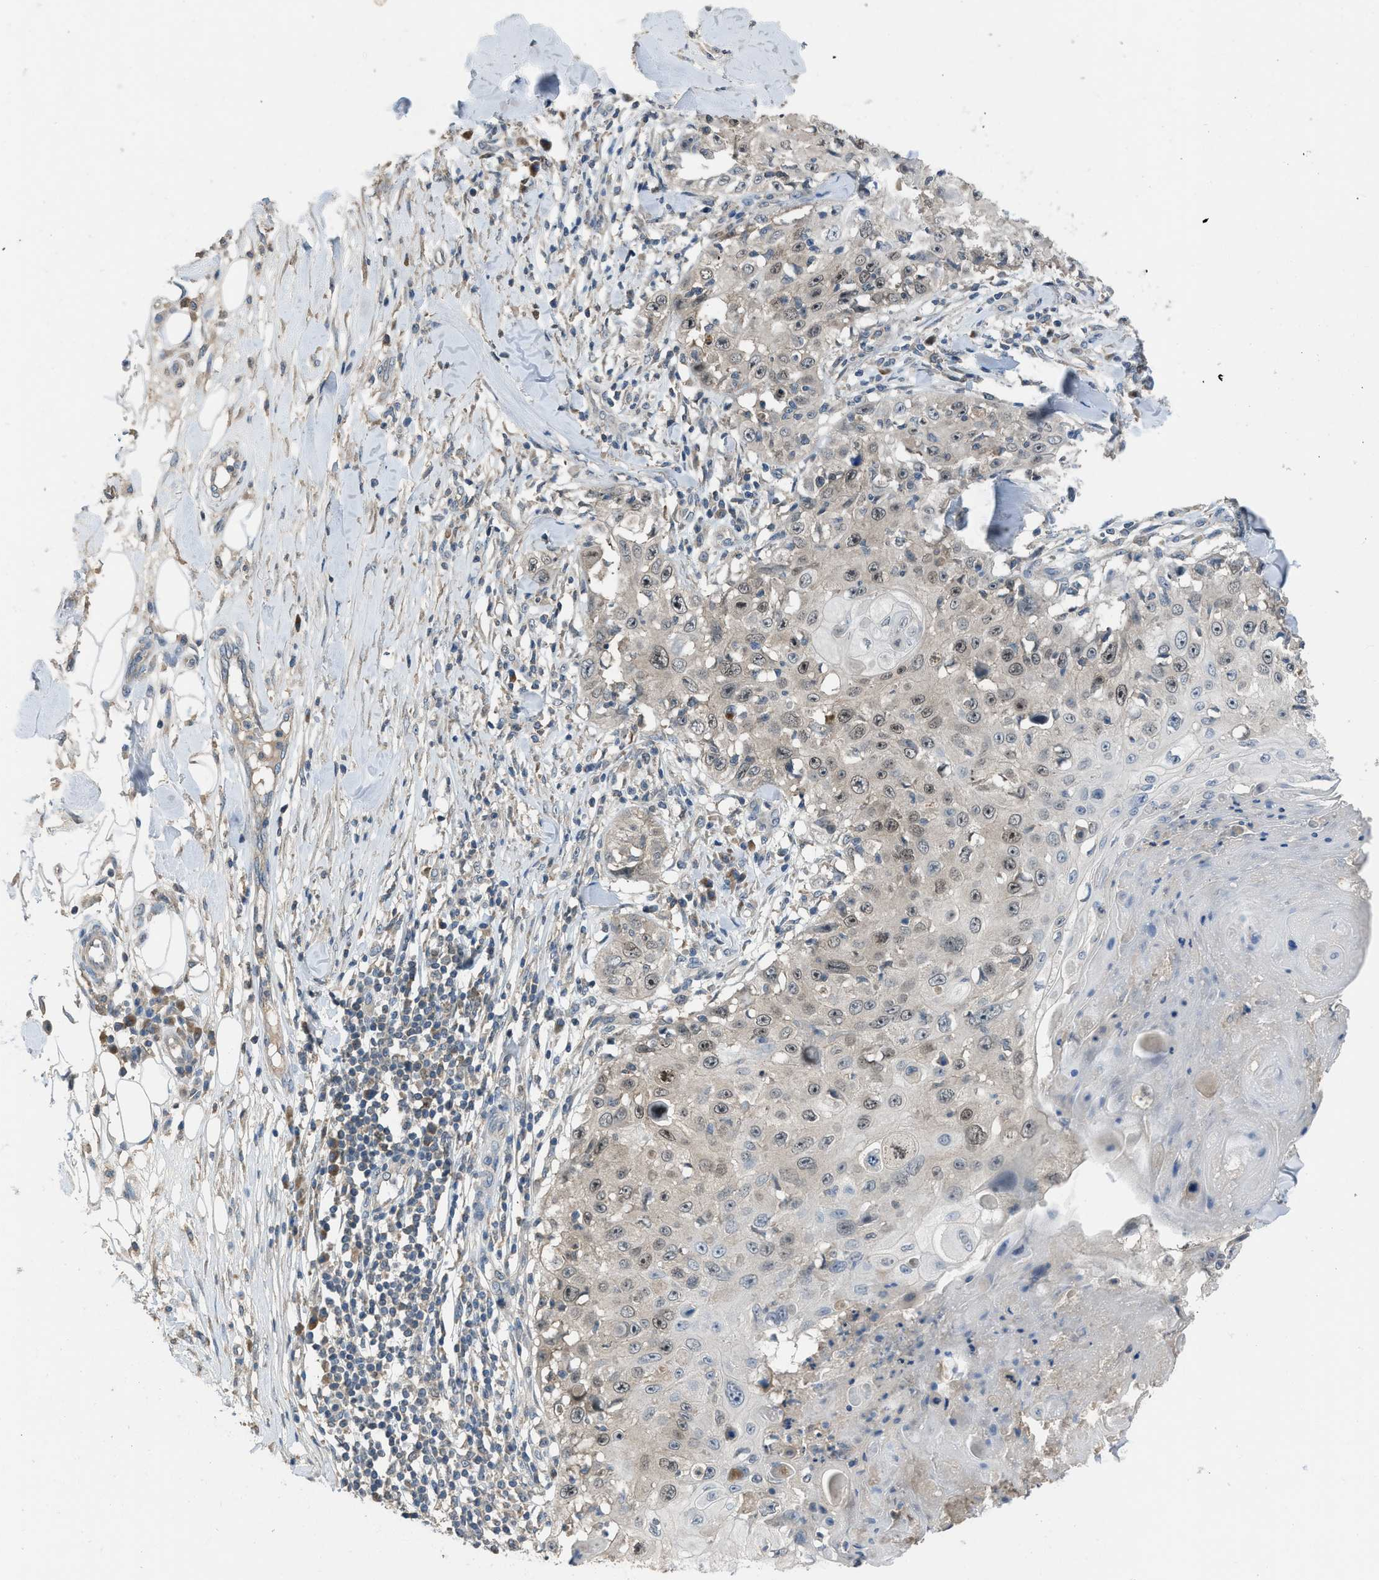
{"staining": {"intensity": "moderate", "quantity": ">75%", "location": "nuclear"}, "tissue": "skin cancer", "cell_type": "Tumor cells", "image_type": "cancer", "snomed": [{"axis": "morphology", "description": "Squamous cell carcinoma, NOS"}, {"axis": "topography", "description": "Skin"}], "caption": "This is an image of immunohistochemistry staining of skin squamous cell carcinoma, which shows moderate expression in the nuclear of tumor cells.", "gene": "MIS18A", "patient": {"sex": "male", "age": 86}}